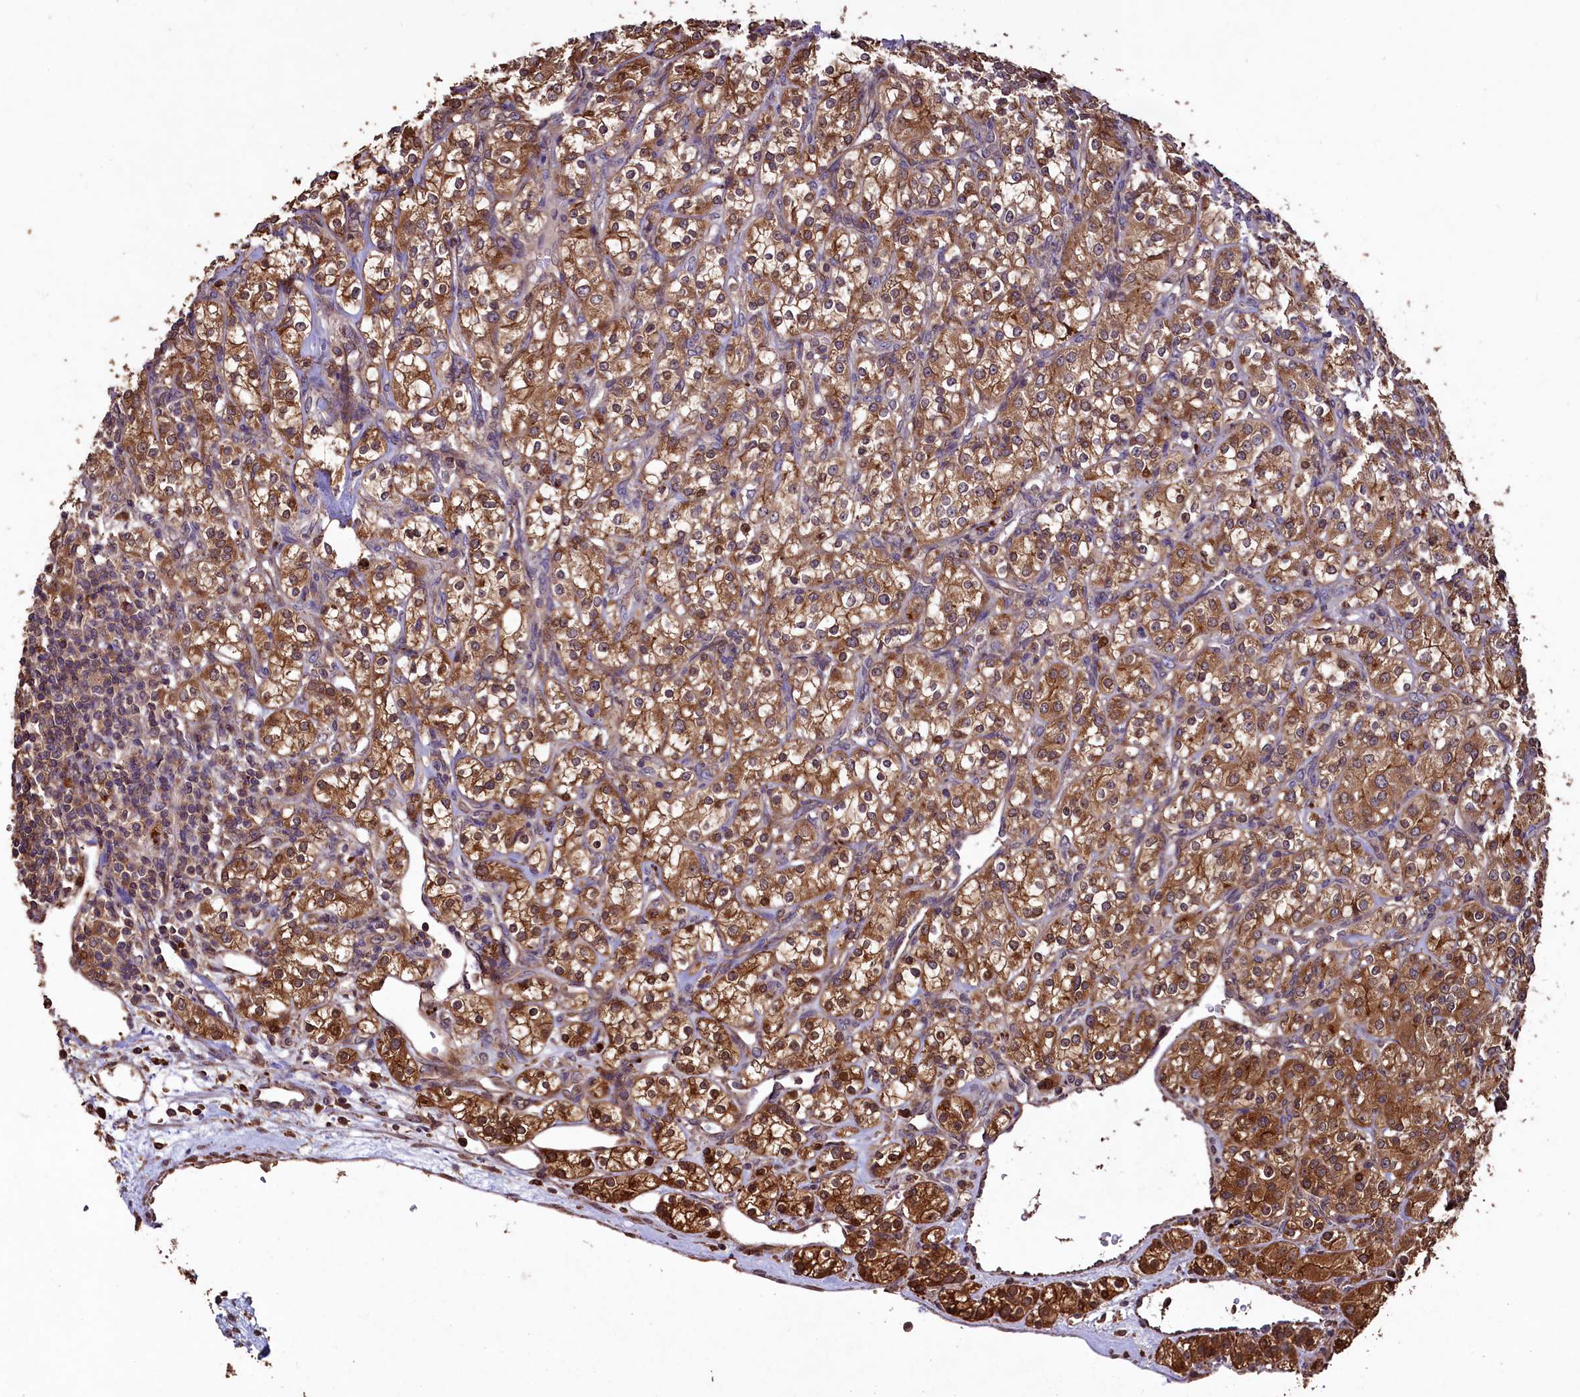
{"staining": {"intensity": "strong", "quantity": ">75%", "location": "cytoplasmic/membranous"}, "tissue": "renal cancer", "cell_type": "Tumor cells", "image_type": "cancer", "snomed": [{"axis": "morphology", "description": "Adenocarcinoma, NOS"}, {"axis": "topography", "description": "Kidney"}], "caption": "A brown stain labels strong cytoplasmic/membranous staining of a protein in human renal cancer (adenocarcinoma) tumor cells. (brown staining indicates protein expression, while blue staining denotes nuclei).", "gene": "TMEM98", "patient": {"sex": "male", "age": 77}}